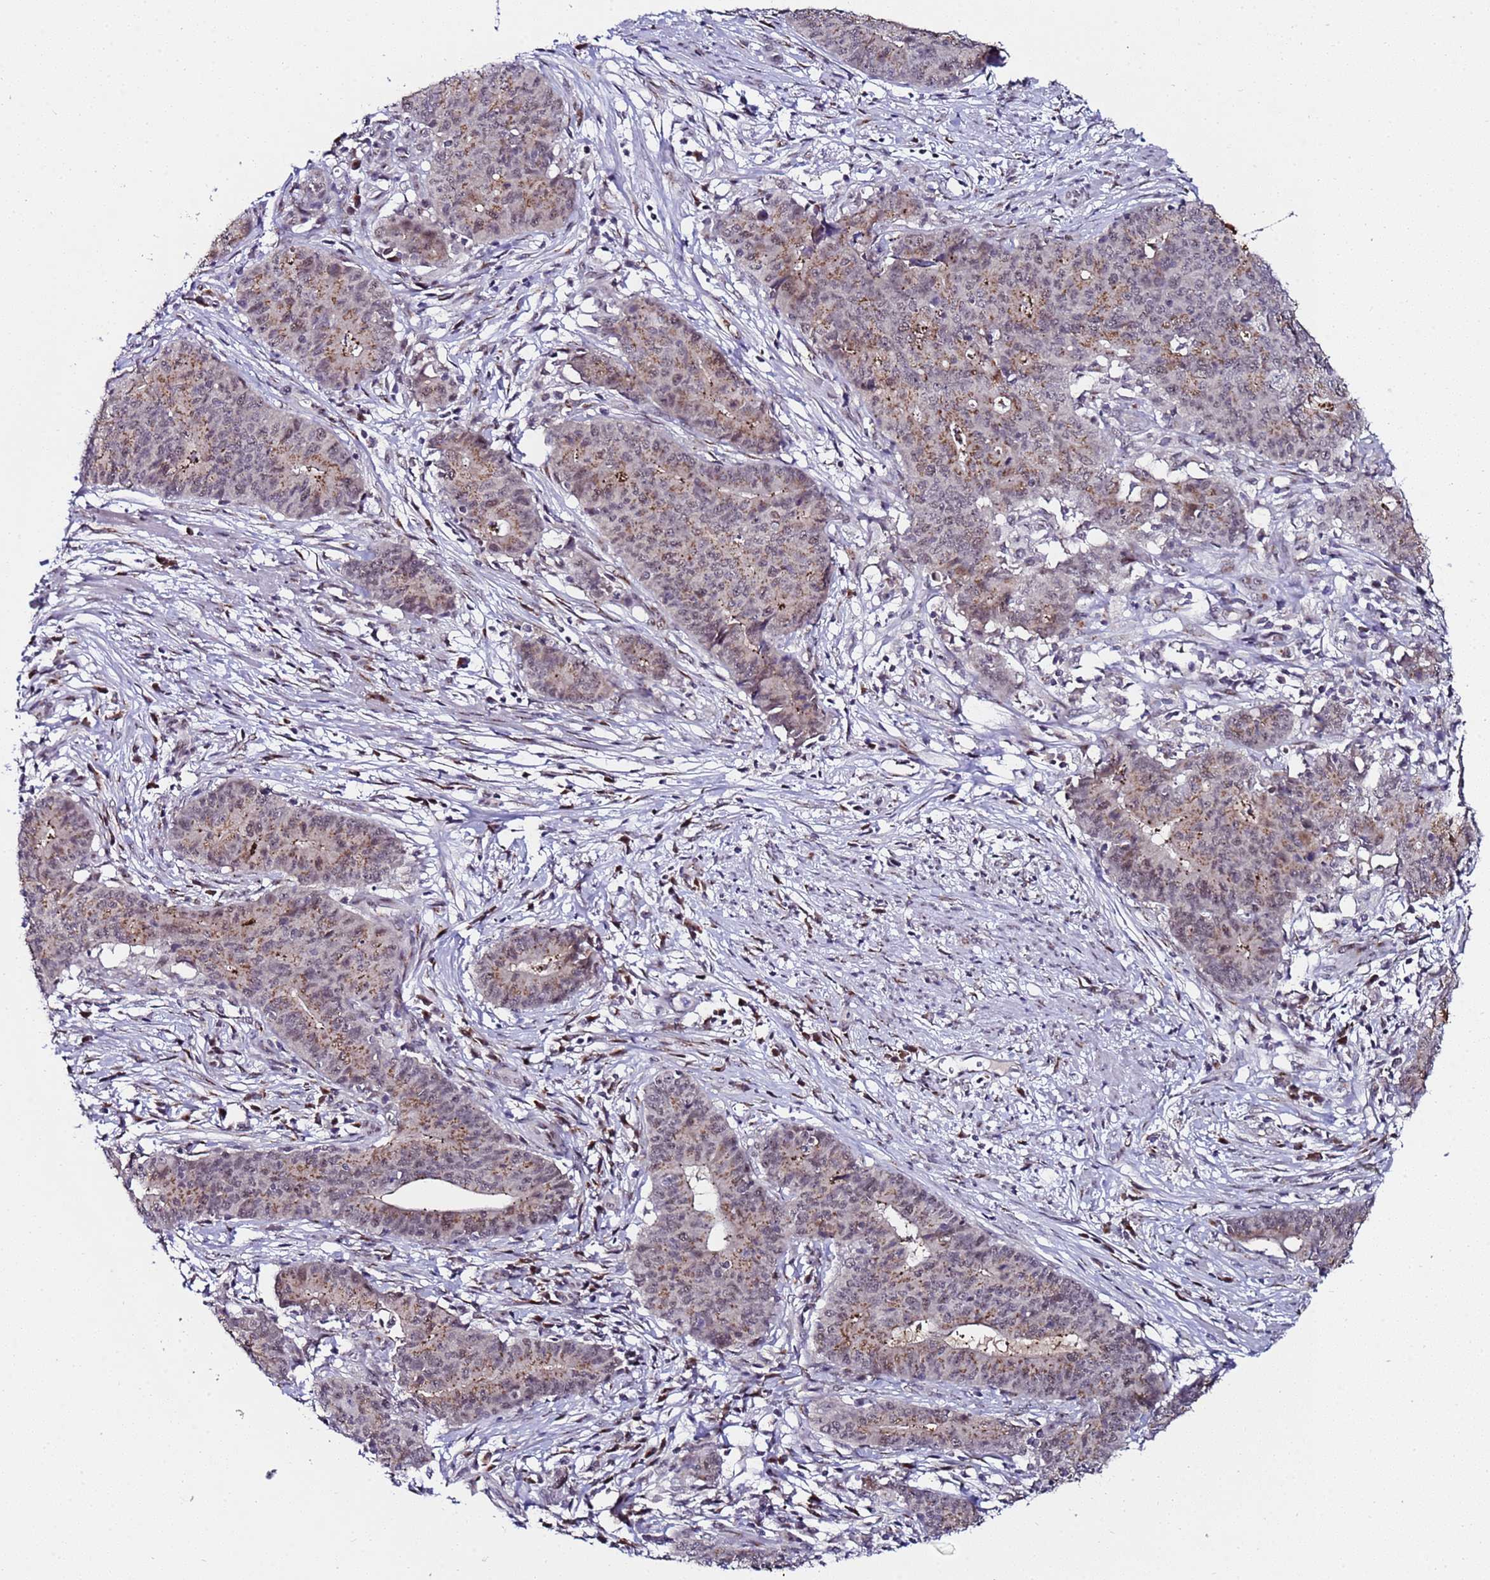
{"staining": {"intensity": "moderate", "quantity": "25%-75%", "location": "cytoplasmic/membranous,nuclear"}, "tissue": "endometrial cancer", "cell_type": "Tumor cells", "image_type": "cancer", "snomed": [{"axis": "morphology", "description": "Adenocarcinoma, NOS"}, {"axis": "topography", "description": "Endometrium"}], "caption": "This histopathology image displays IHC staining of human endometrial cancer (adenocarcinoma), with medium moderate cytoplasmic/membranous and nuclear expression in approximately 25%-75% of tumor cells.", "gene": "C19orf47", "patient": {"sex": "female", "age": 59}}